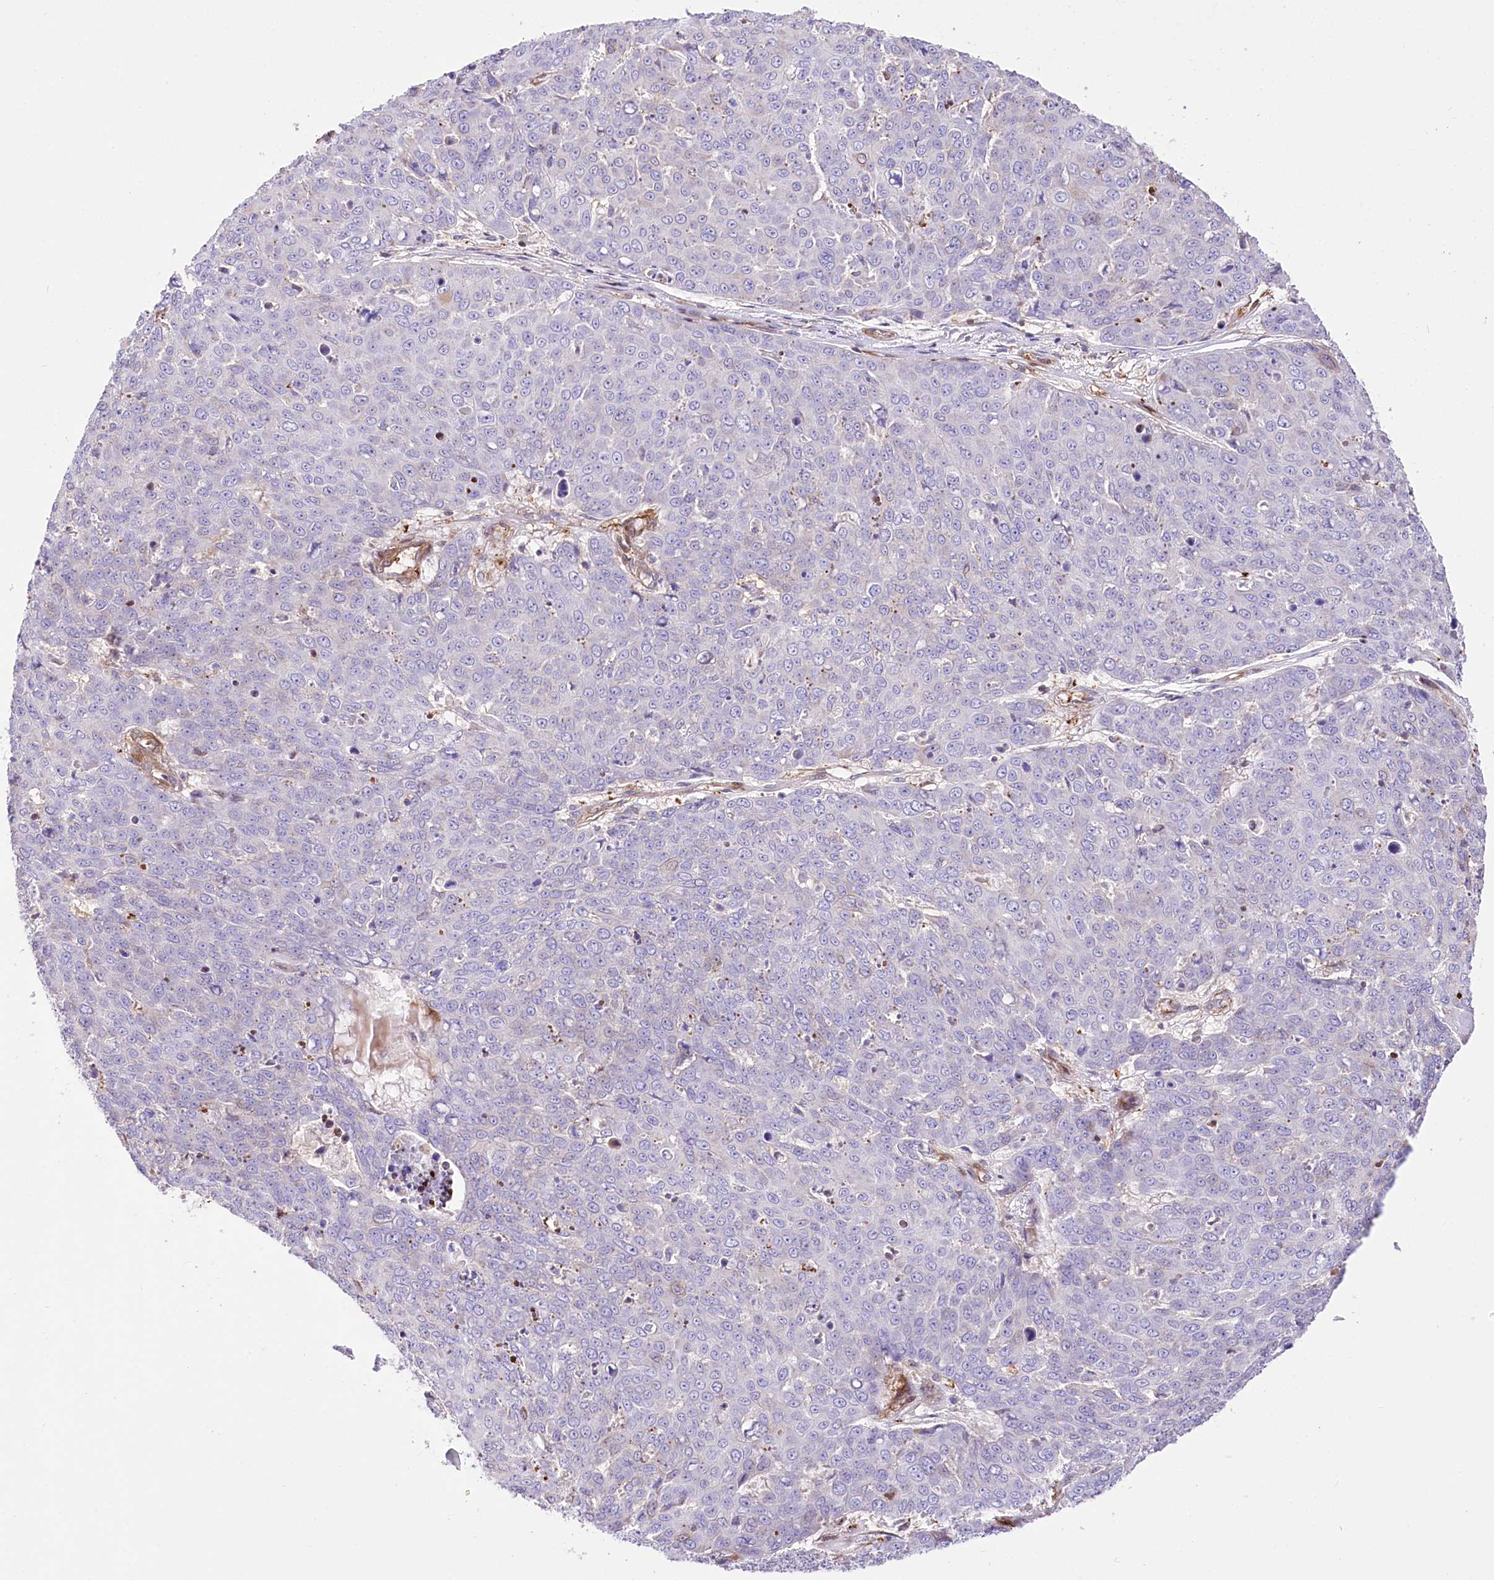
{"staining": {"intensity": "negative", "quantity": "none", "location": "none"}, "tissue": "skin cancer", "cell_type": "Tumor cells", "image_type": "cancer", "snomed": [{"axis": "morphology", "description": "Squamous cell carcinoma, NOS"}, {"axis": "topography", "description": "Skin"}], "caption": "Immunohistochemistry (IHC) image of neoplastic tissue: human squamous cell carcinoma (skin) stained with DAB (3,3'-diaminobenzidine) demonstrates no significant protein positivity in tumor cells. Nuclei are stained in blue.", "gene": "PTMS", "patient": {"sex": "male", "age": 71}}